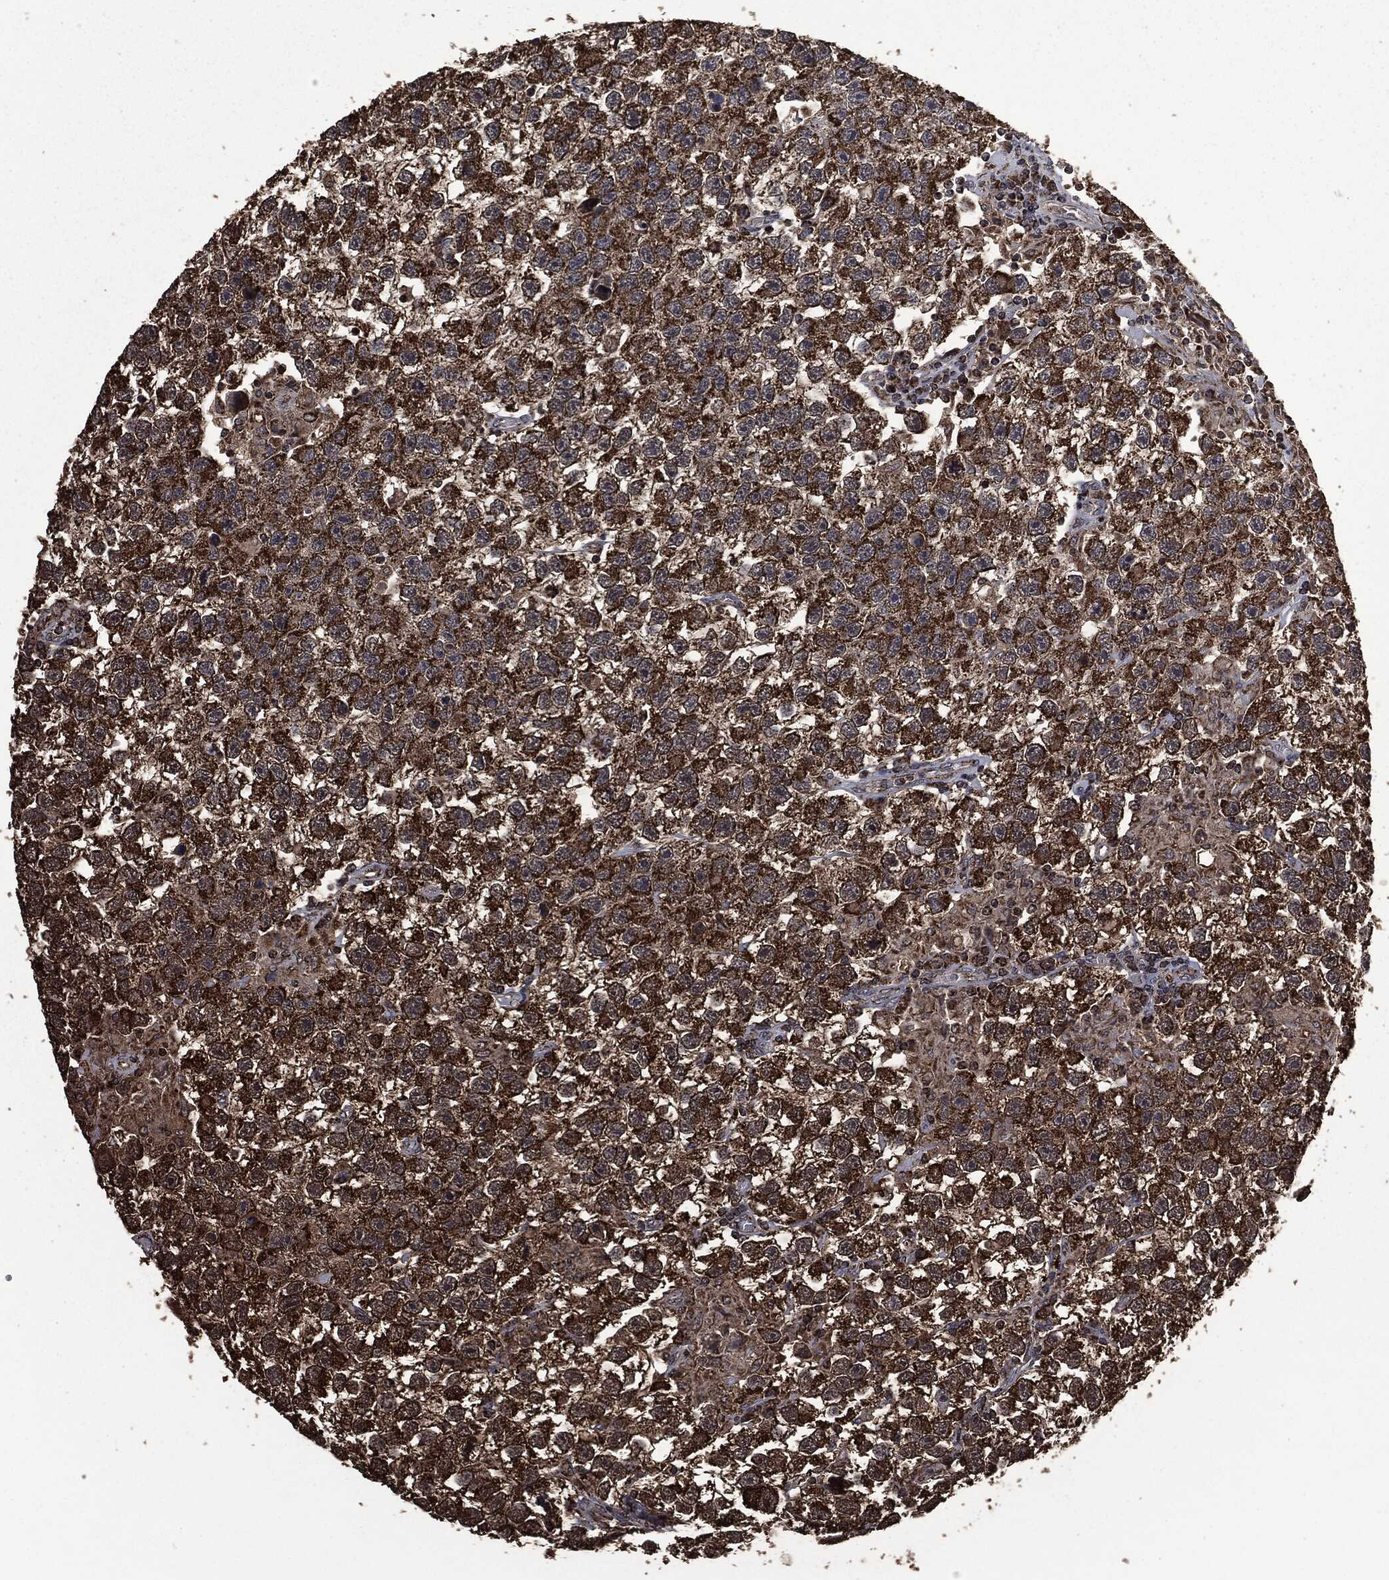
{"staining": {"intensity": "strong", "quantity": ">75%", "location": "cytoplasmic/membranous"}, "tissue": "testis cancer", "cell_type": "Tumor cells", "image_type": "cancer", "snomed": [{"axis": "morphology", "description": "Seminoma, NOS"}, {"axis": "topography", "description": "Testis"}], "caption": "A high-resolution photomicrograph shows IHC staining of testis cancer (seminoma), which exhibits strong cytoplasmic/membranous expression in approximately >75% of tumor cells.", "gene": "LIG3", "patient": {"sex": "male", "age": 26}}